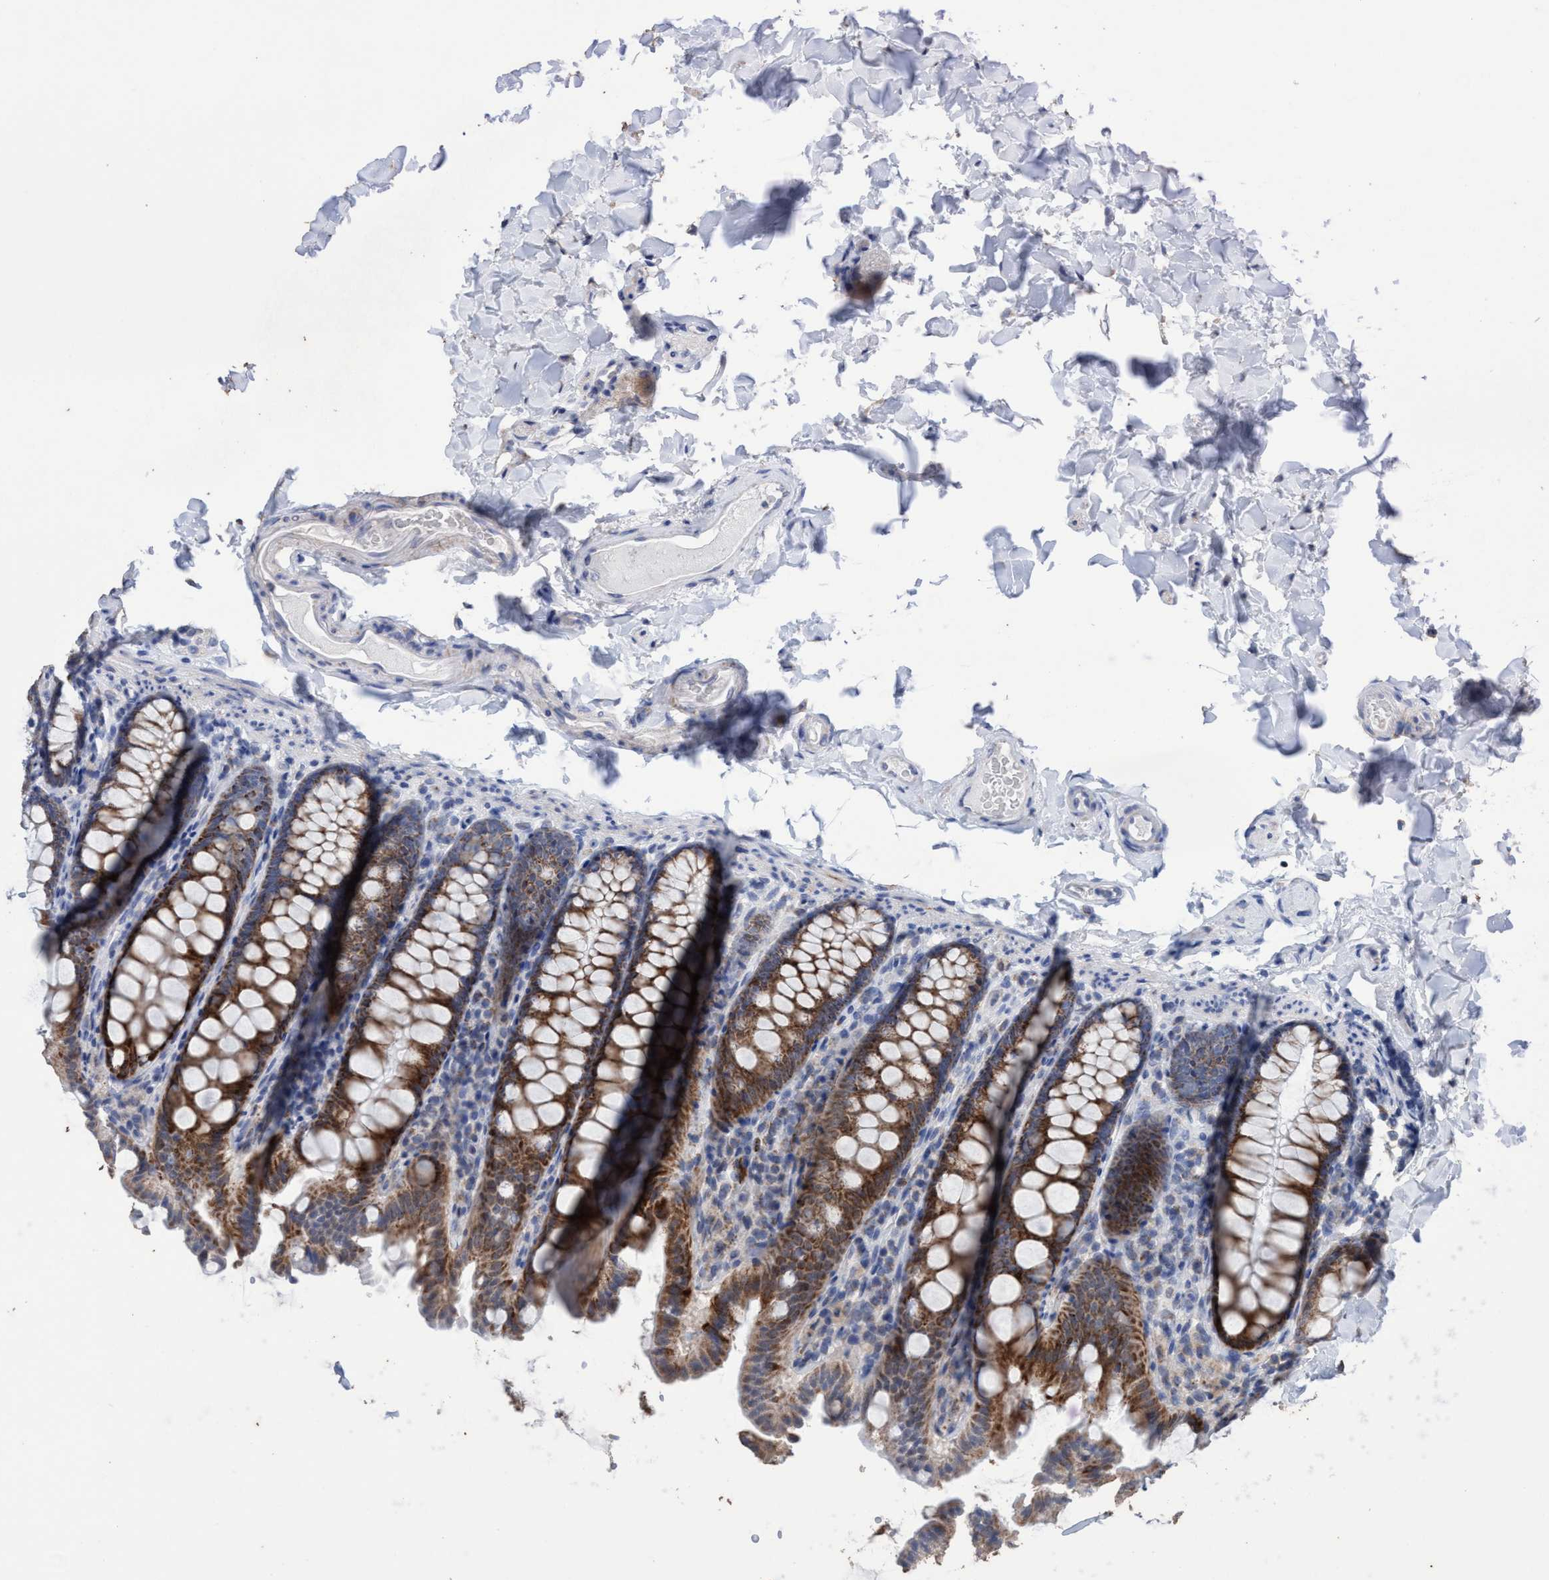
{"staining": {"intensity": "negative", "quantity": "none", "location": "none"}, "tissue": "colon", "cell_type": "Endothelial cells", "image_type": "normal", "snomed": [{"axis": "morphology", "description": "Normal tissue, NOS"}, {"axis": "topography", "description": "Colon"}], "caption": "Immunohistochemistry (IHC) histopathology image of normal human colon stained for a protein (brown), which reveals no staining in endothelial cells.", "gene": "RSAD1", "patient": {"sex": "female", "age": 61}}